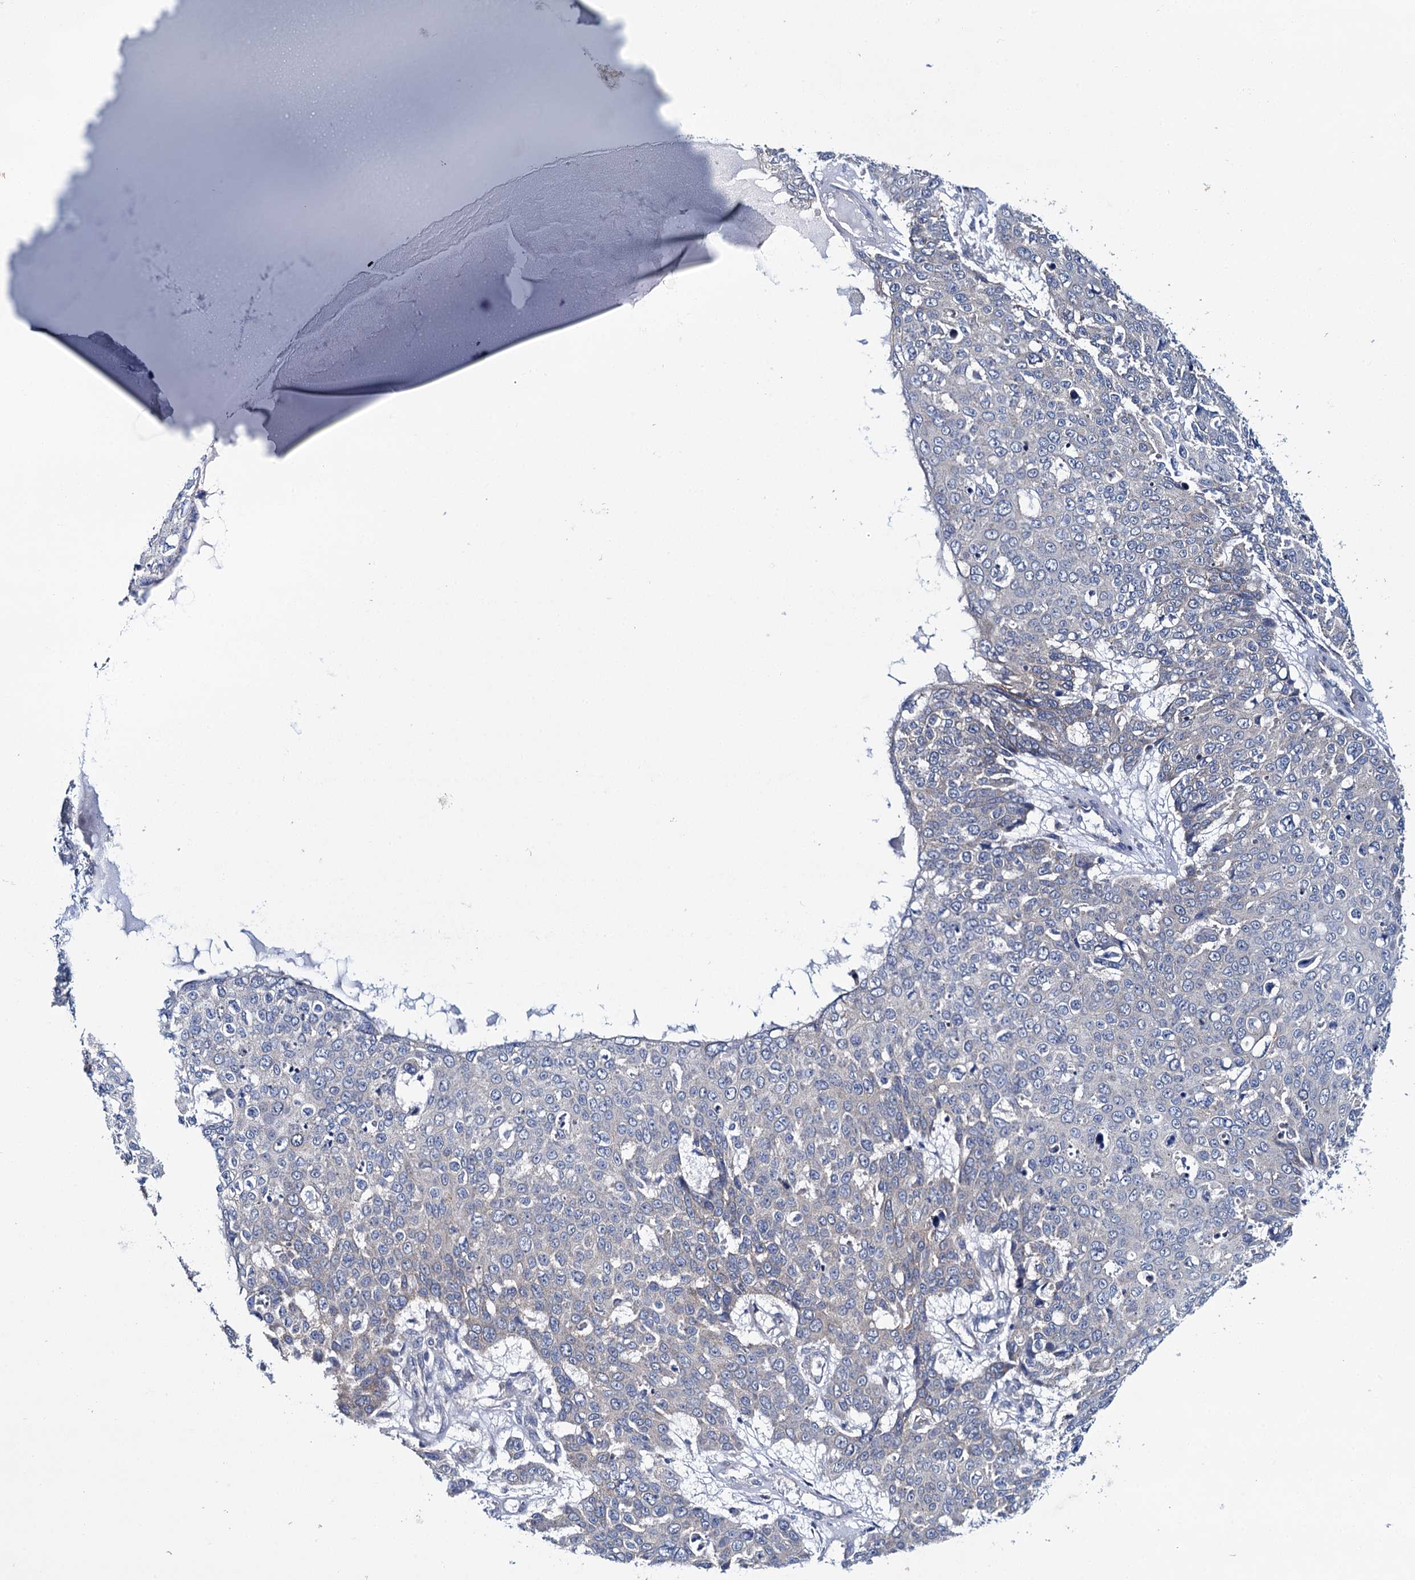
{"staining": {"intensity": "negative", "quantity": "none", "location": "none"}, "tissue": "skin cancer", "cell_type": "Tumor cells", "image_type": "cancer", "snomed": [{"axis": "morphology", "description": "Squamous cell carcinoma, NOS"}, {"axis": "topography", "description": "Skin"}], "caption": "Tumor cells are negative for brown protein staining in skin cancer.", "gene": "CEP295", "patient": {"sex": "male", "age": 71}}